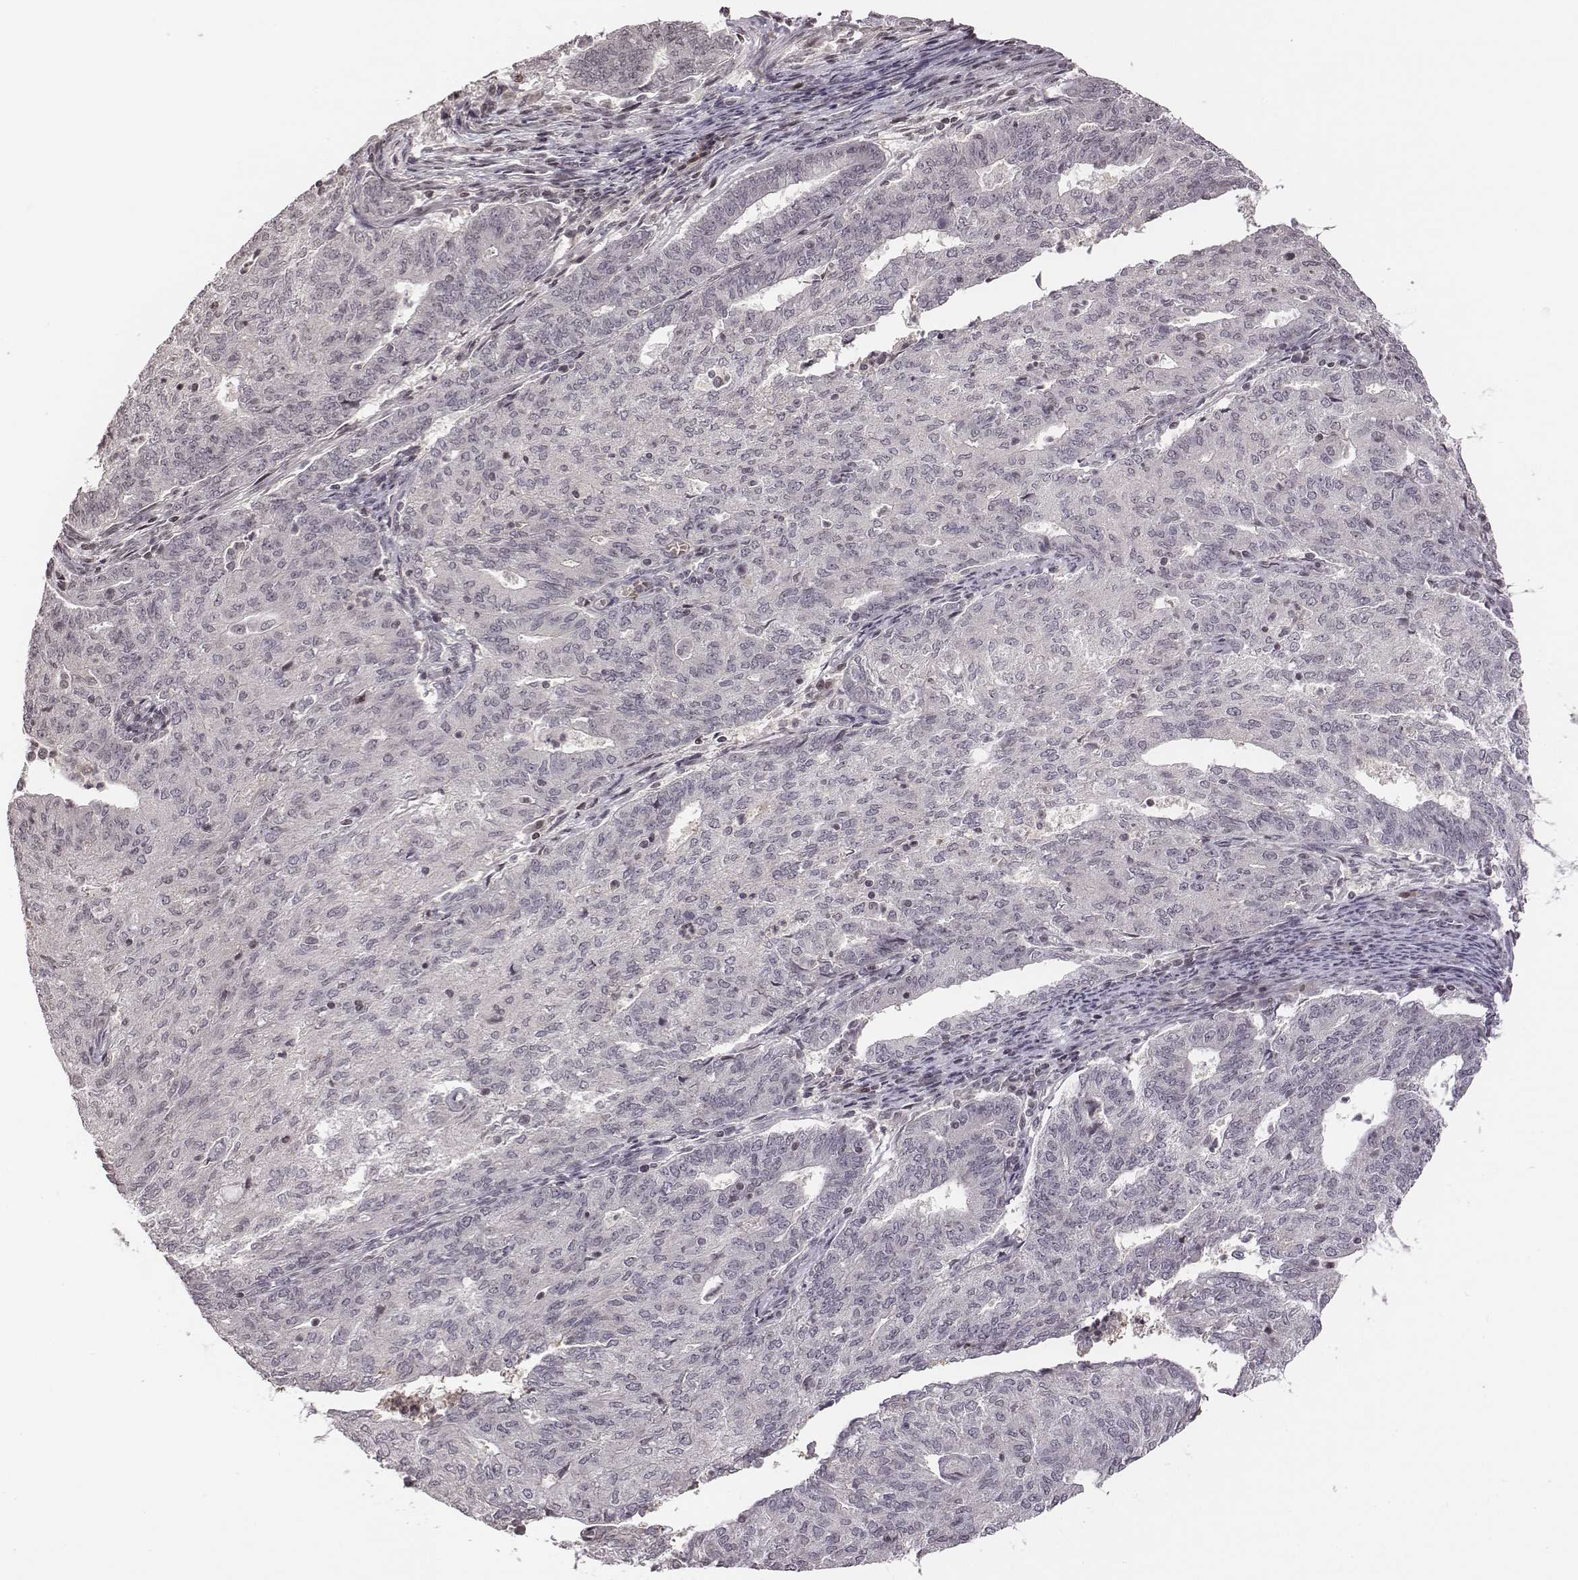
{"staining": {"intensity": "negative", "quantity": "none", "location": "none"}, "tissue": "endometrial cancer", "cell_type": "Tumor cells", "image_type": "cancer", "snomed": [{"axis": "morphology", "description": "Adenocarcinoma, NOS"}, {"axis": "topography", "description": "Endometrium"}], "caption": "Tumor cells are negative for protein expression in human endometrial cancer.", "gene": "GRM4", "patient": {"sex": "female", "age": 82}}